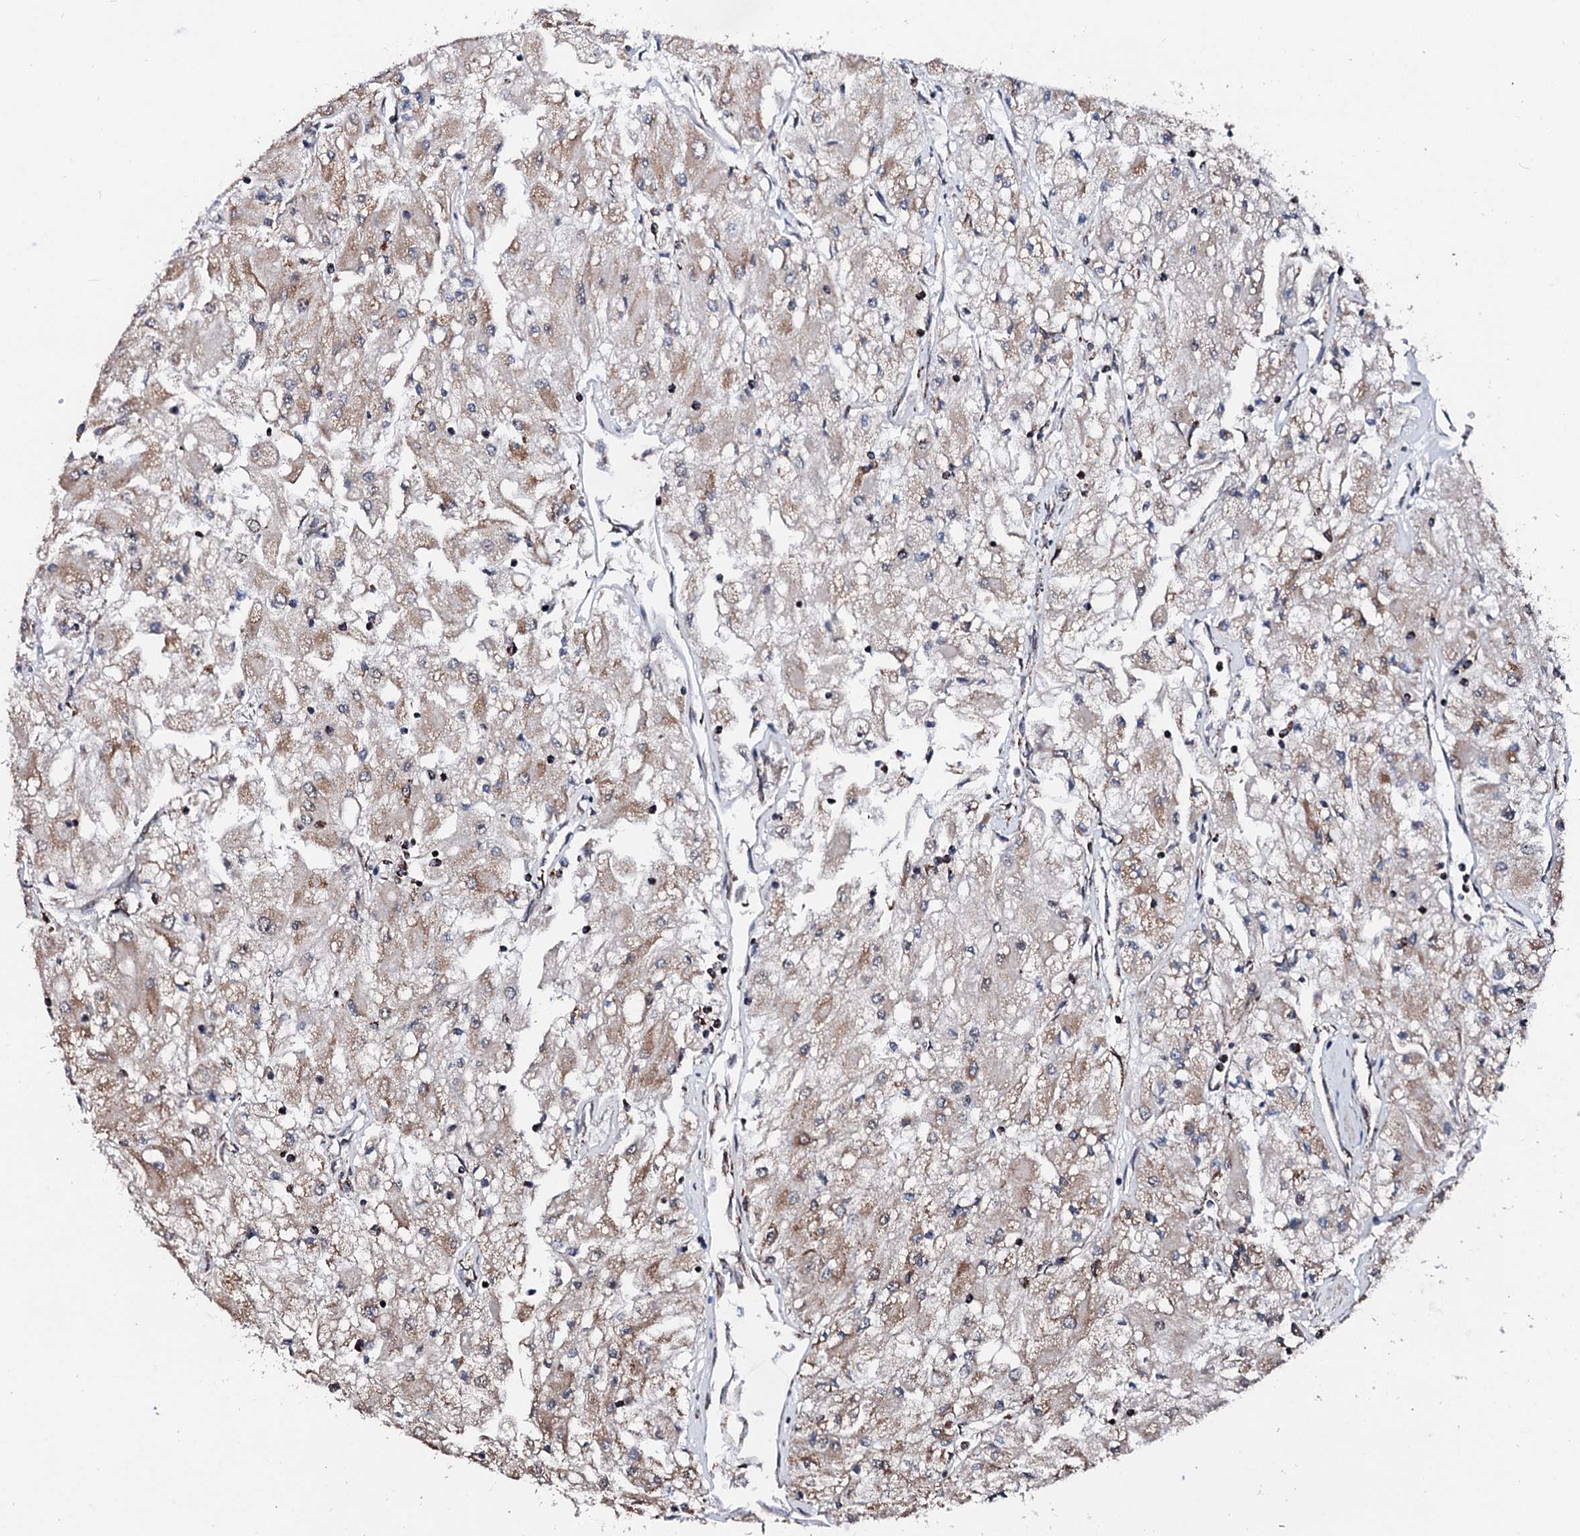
{"staining": {"intensity": "moderate", "quantity": "<25%", "location": "cytoplasmic/membranous"}, "tissue": "renal cancer", "cell_type": "Tumor cells", "image_type": "cancer", "snomed": [{"axis": "morphology", "description": "Adenocarcinoma, NOS"}, {"axis": "topography", "description": "Kidney"}], "caption": "Protein expression analysis of human renal adenocarcinoma reveals moderate cytoplasmic/membranous positivity in approximately <25% of tumor cells.", "gene": "SECISBP2L", "patient": {"sex": "male", "age": 80}}